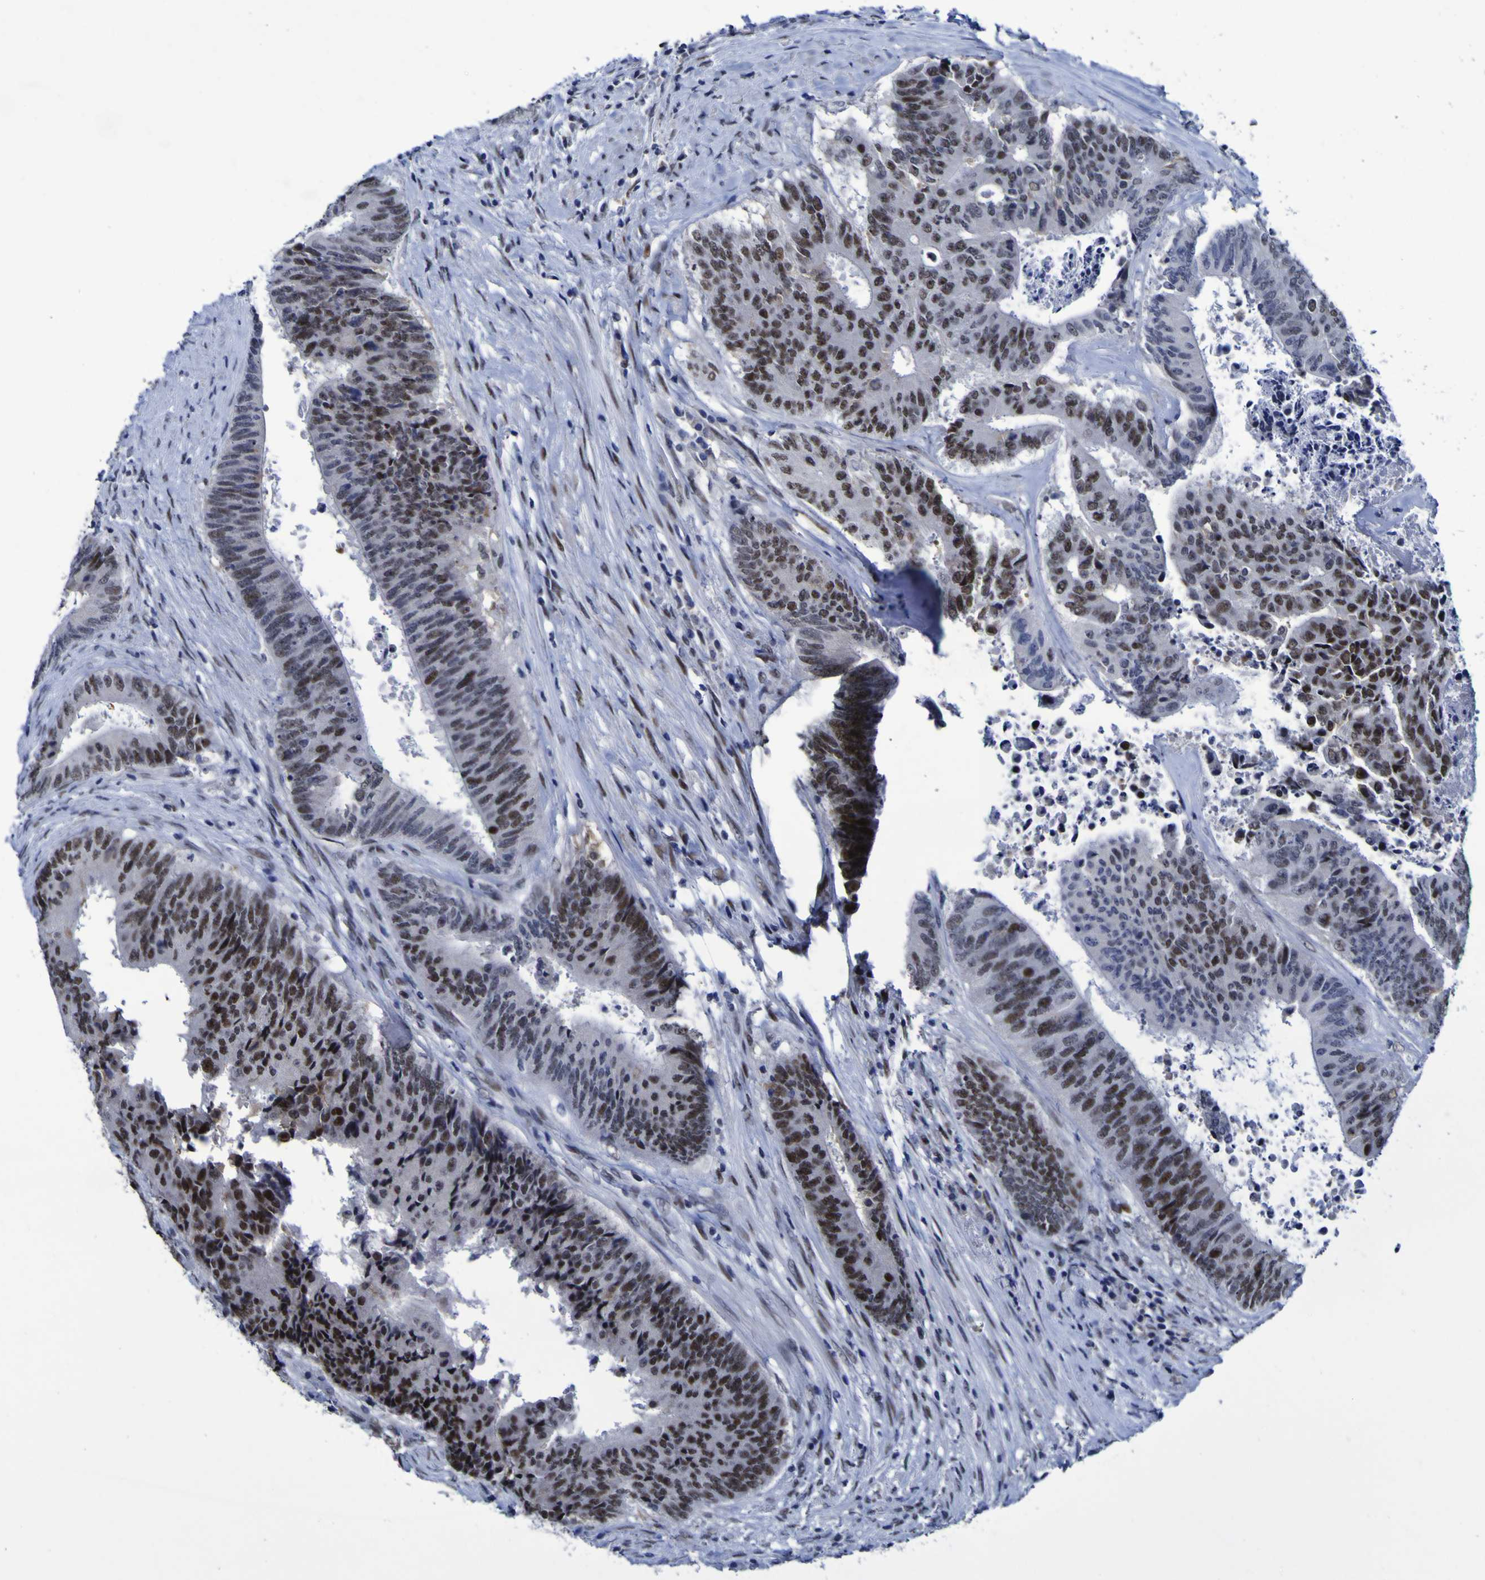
{"staining": {"intensity": "strong", "quantity": "25%-75%", "location": "nuclear"}, "tissue": "colorectal cancer", "cell_type": "Tumor cells", "image_type": "cancer", "snomed": [{"axis": "morphology", "description": "Adenocarcinoma, NOS"}, {"axis": "topography", "description": "Rectum"}], "caption": "Tumor cells reveal strong nuclear staining in about 25%-75% of cells in colorectal cancer. (IHC, brightfield microscopy, high magnification).", "gene": "MBD3", "patient": {"sex": "male", "age": 72}}